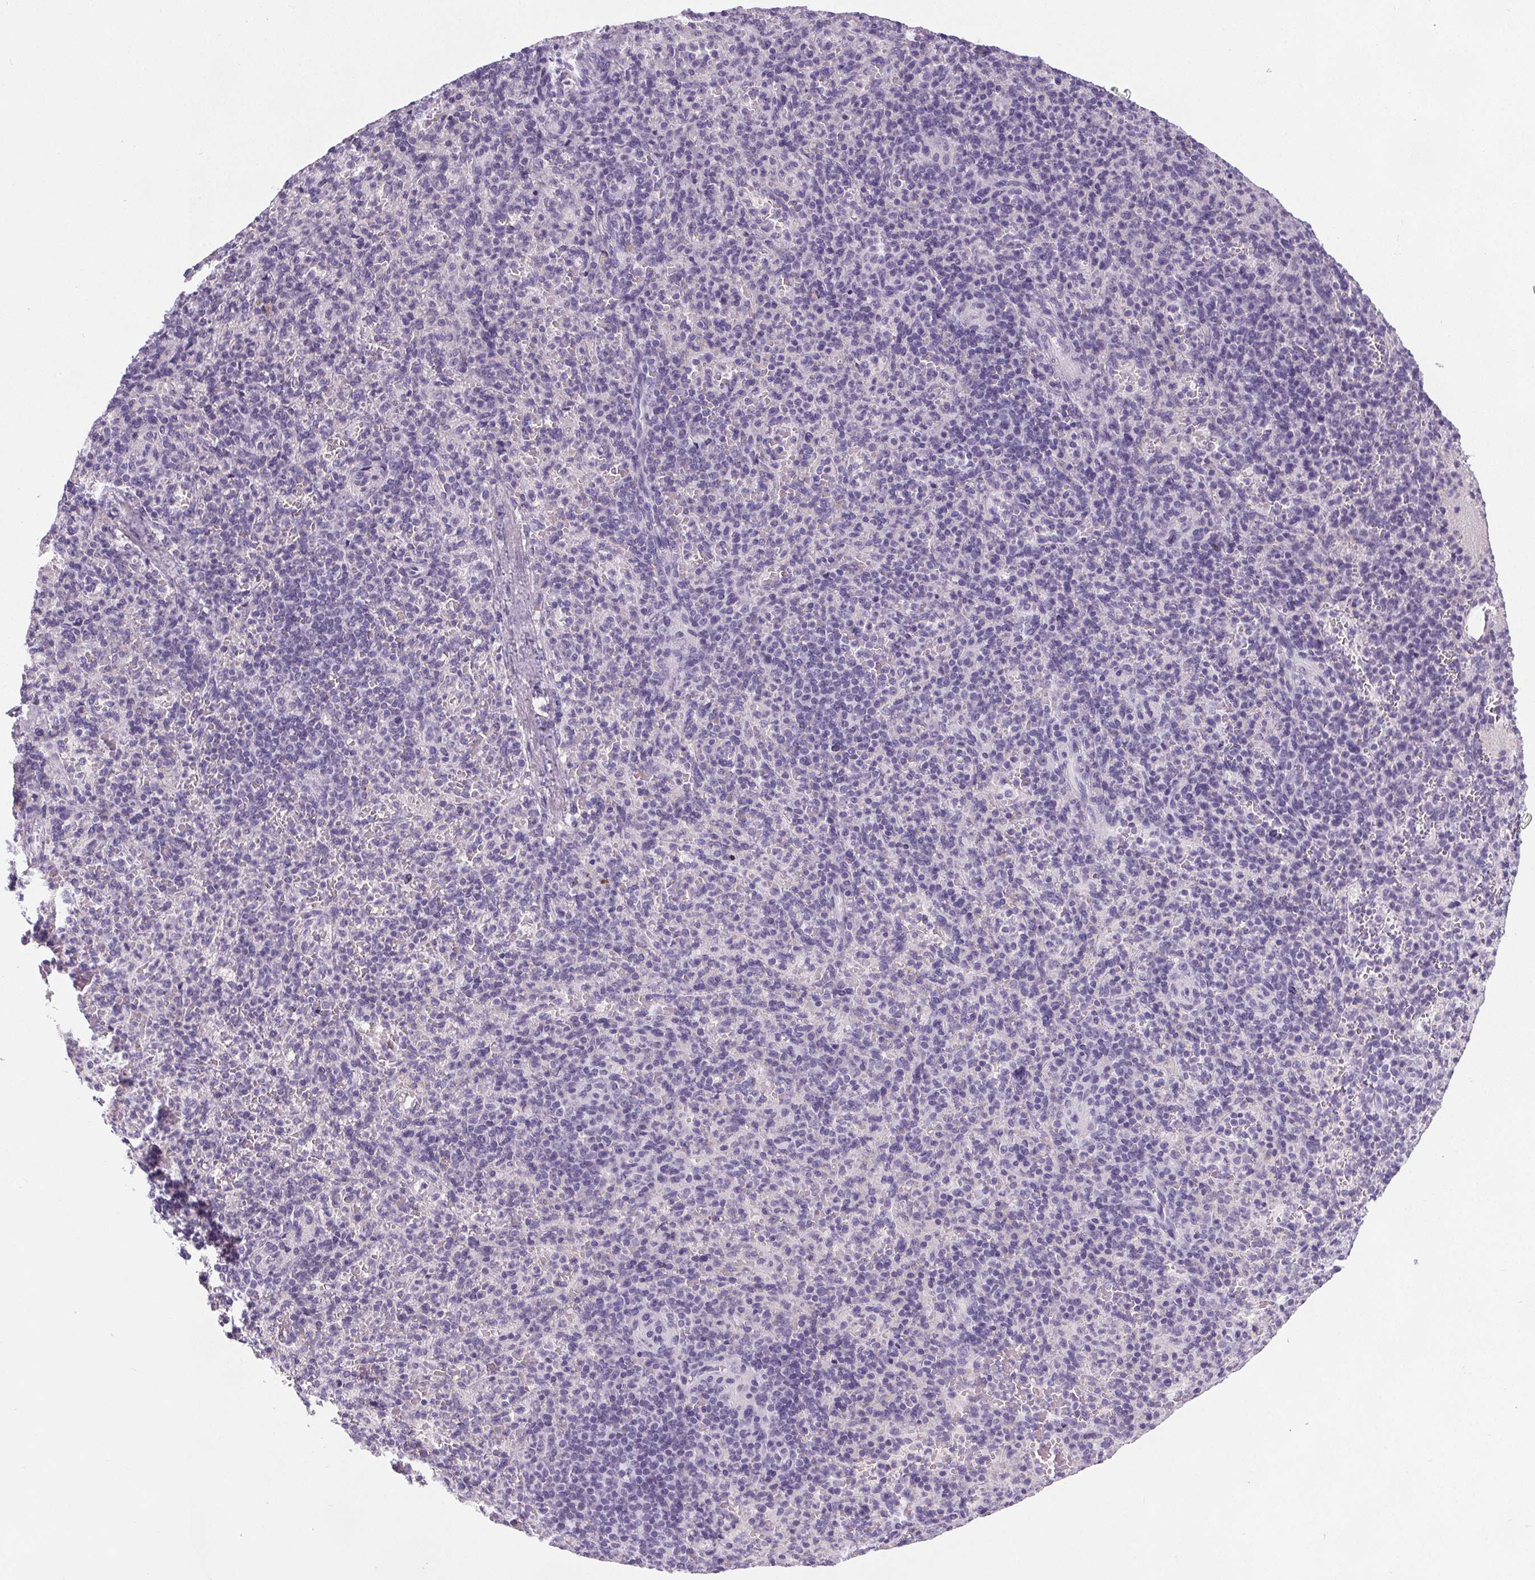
{"staining": {"intensity": "negative", "quantity": "none", "location": "none"}, "tissue": "spleen", "cell_type": "Cells in red pulp", "image_type": "normal", "snomed": [{"axis": "morphology", "description": "Normal tissue, NOS"}, {"axis": "topography", "description": "Spleen"}], "caption": "Immunohistochemistry (IHC) histopathology image of unremarkable spleen stained for a protein (brown), which demonstrates no expression in cells in red pulp. (IHC, brightfield microscopy, high magnification).", "gene": "ELAVL2", "patient": {"sex": "female", "age": 74}}